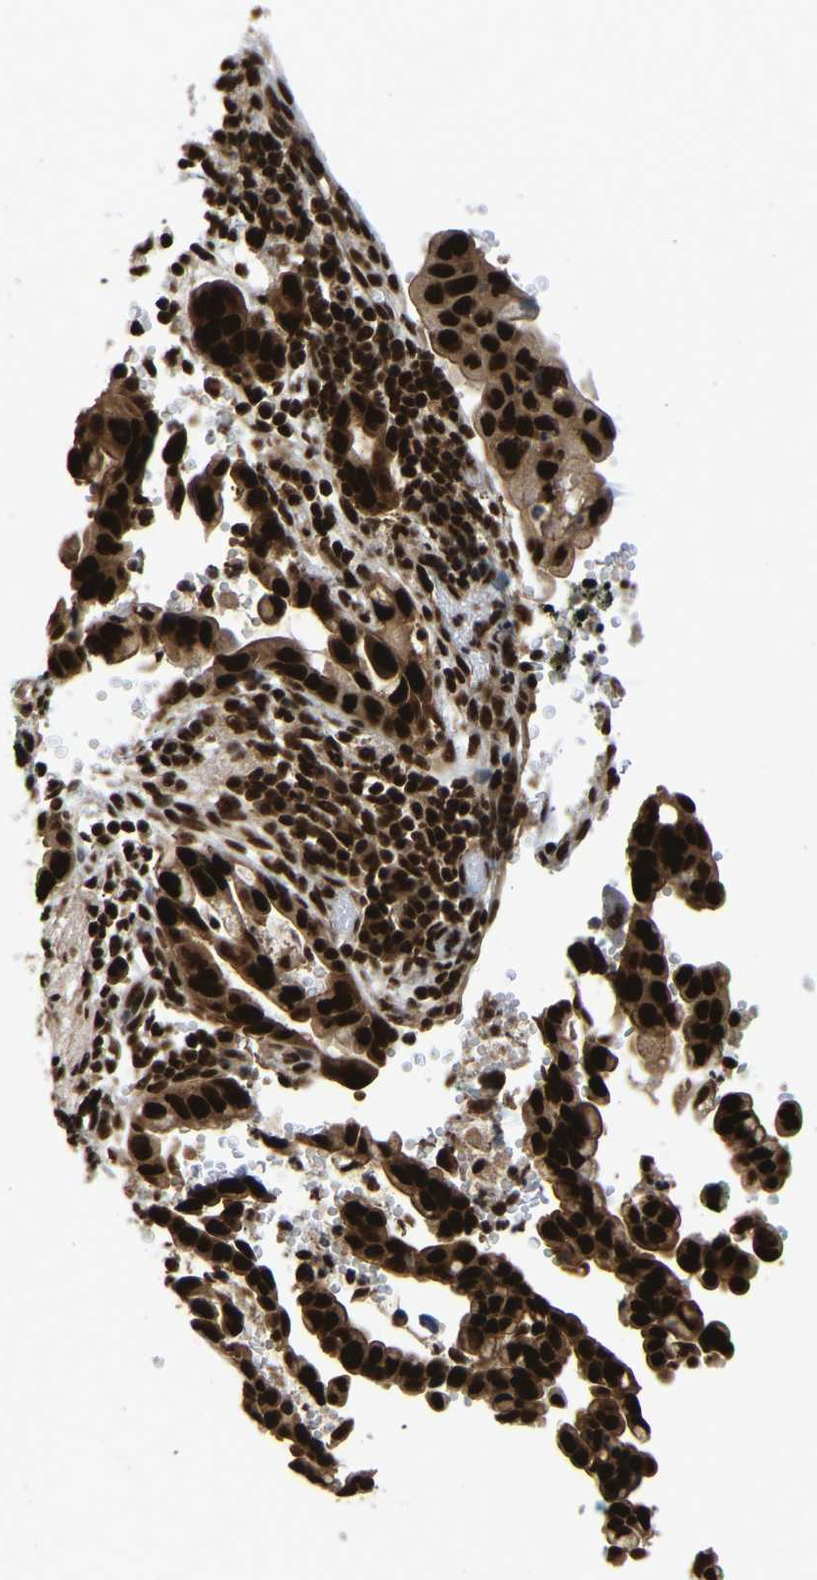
{"staining": {"intensity": "strong", "quantity": ">75%", "location": "nuclear"}, "tissue": "pancreatic cancer", "cell_type": "Tumor cells", "image_type": "cancer", "snomed": [{"axis": "morphology", "description": "Adenocarcinoma, NOS"}, {"axis": "topography", "description": "Pancreas"}], "caption": "An immunohistochemistry micrograph of neoplastic tissue is shown. Protein staining in brown labels strong nuclear positivity in pancreatic cancer within tumor cells.", "gene": "TBL1XR1", "patient": {"sex": "female", "age": 70}}